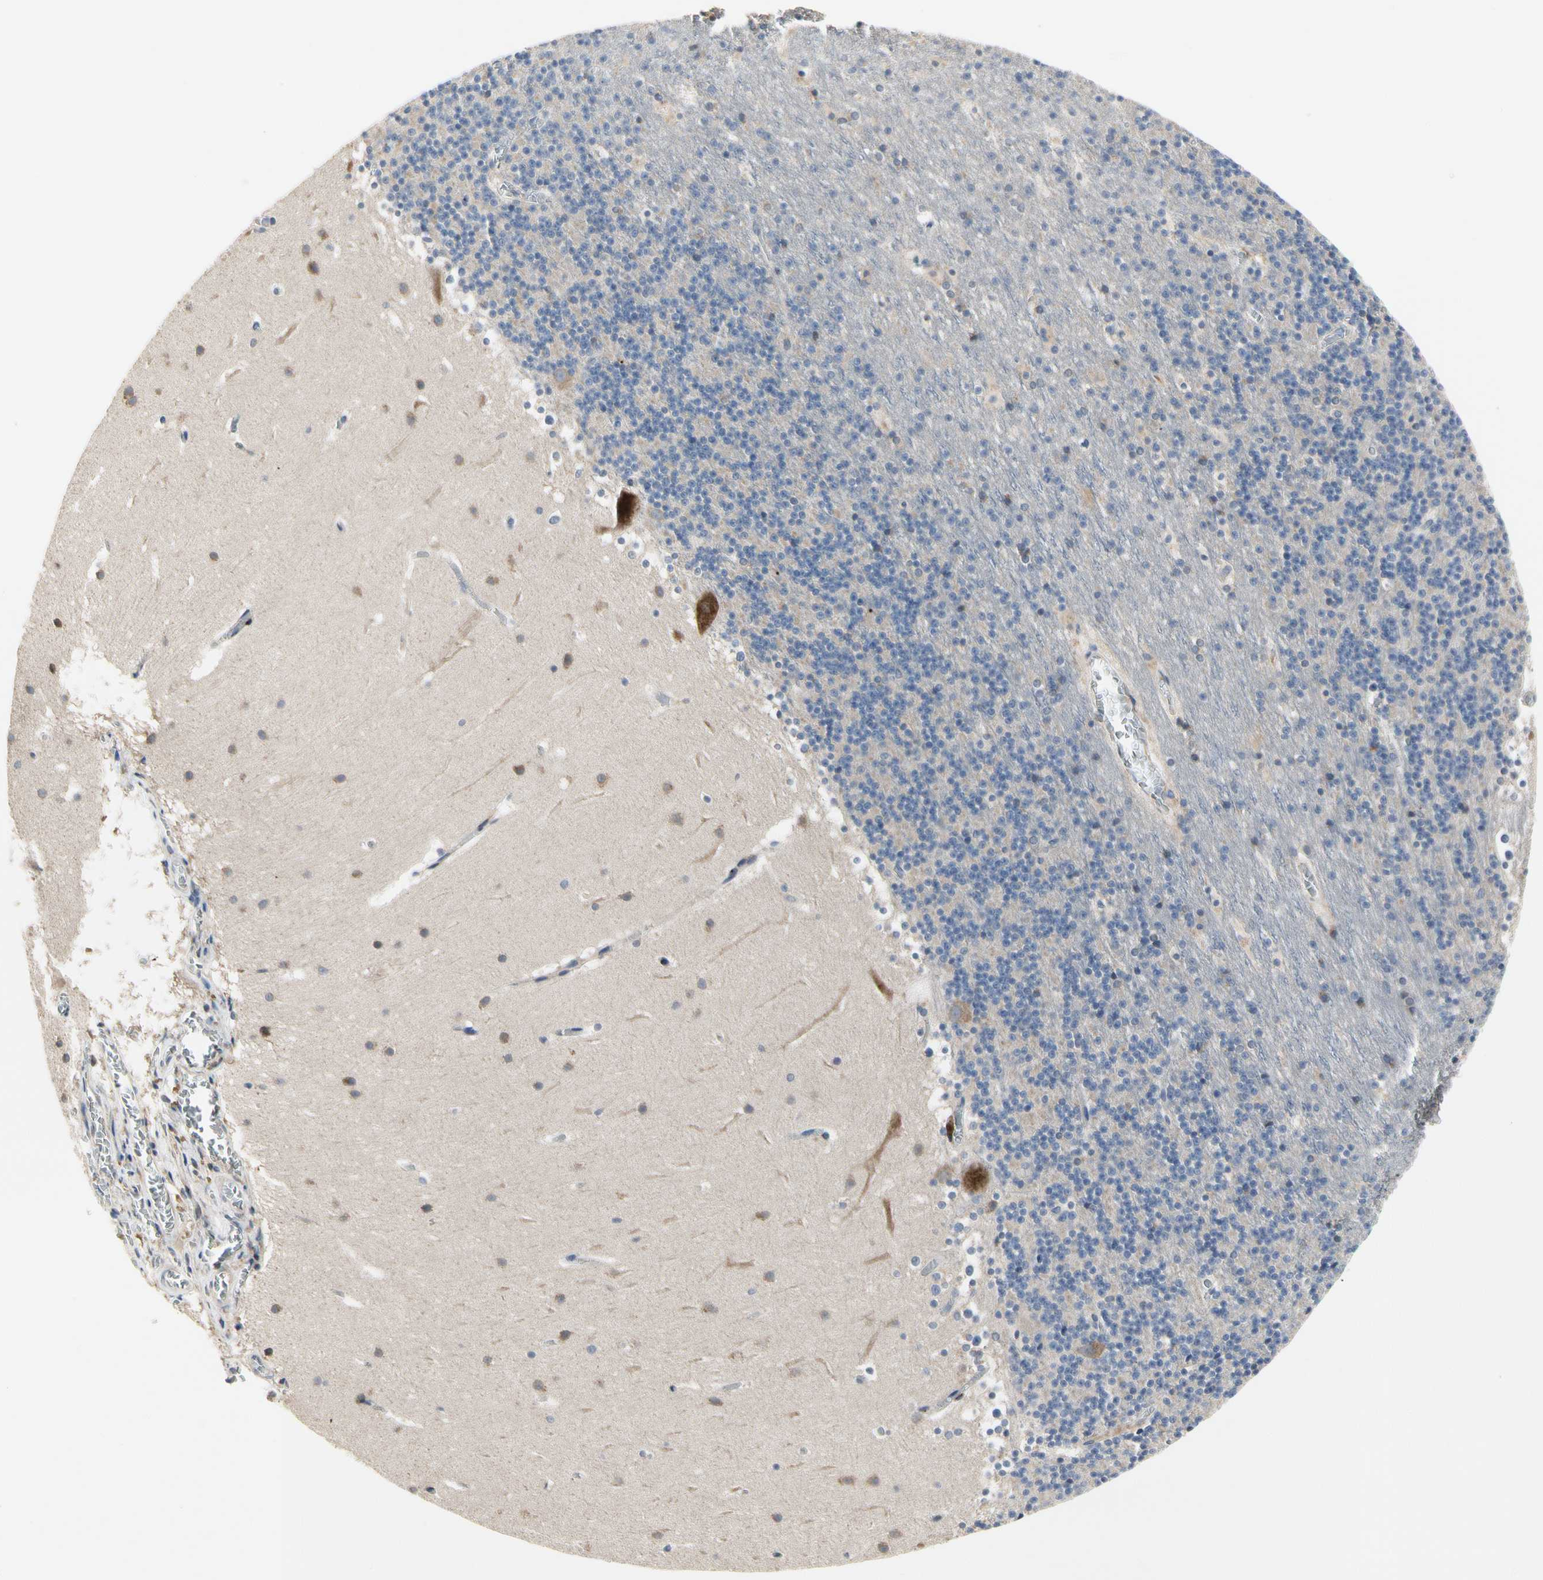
{"staining": {"intensity": "weak", "quantity": ">75%", "location": "cytoplasmic/membranous"}, "tissue": "cerebellum", "cell_type": "Cells in granular layer", "image_type": "normal", "snomed": [{"axis": "morphology", "description": "Normal tissue, NOS"}, {"axis": "topography", "description": "Cerebellum"}], "caption": "Brown immunohistochemical staining in benign cerebellum demonstrates weak cytoplasmic/membranous expression in approximately >75% of cells in granular layer.", "gene": "MMEL1", "patient": {"sex": "male", "age": 45}}